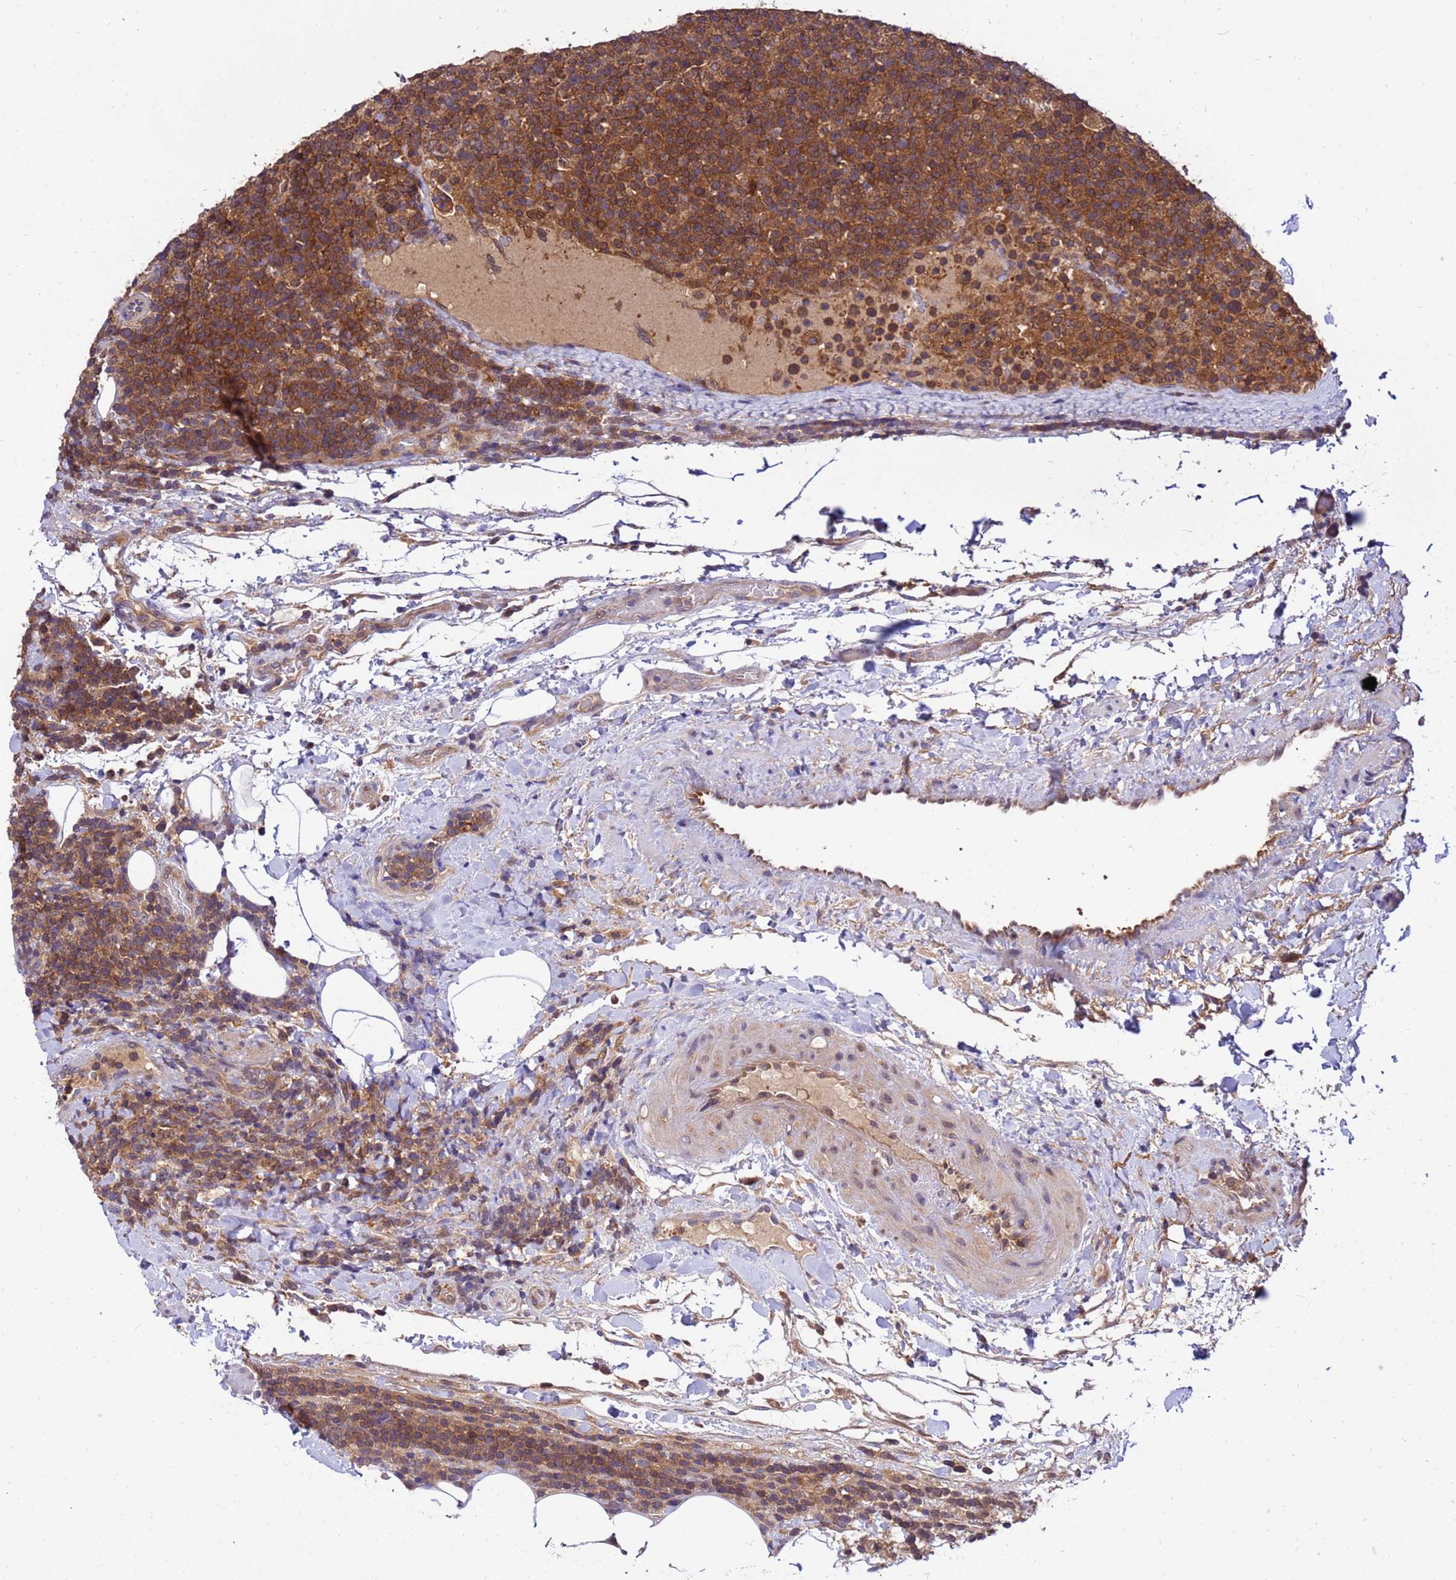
{"staining": {"intensity": "moderate", "quantity": ">75%", "location": "cytoplasmic/membranous"}, "tissue": "lymphoma", "cell_type": "Tumor cells", "image_type": "cancer", "snomed": [{"axis": "morphology", "description": "Malignant lymphoma, non-Hodgkin's type, High grade"}, {"axis": "topography", "description": "Lymph node"}], "caption": "Protein staining shows moderate cytoplasmic/membranous positivity in approximately >75% of tumor cells in lymphoma.", "gene": "GET3", "patient": {"sex": "male", "age": 61}}